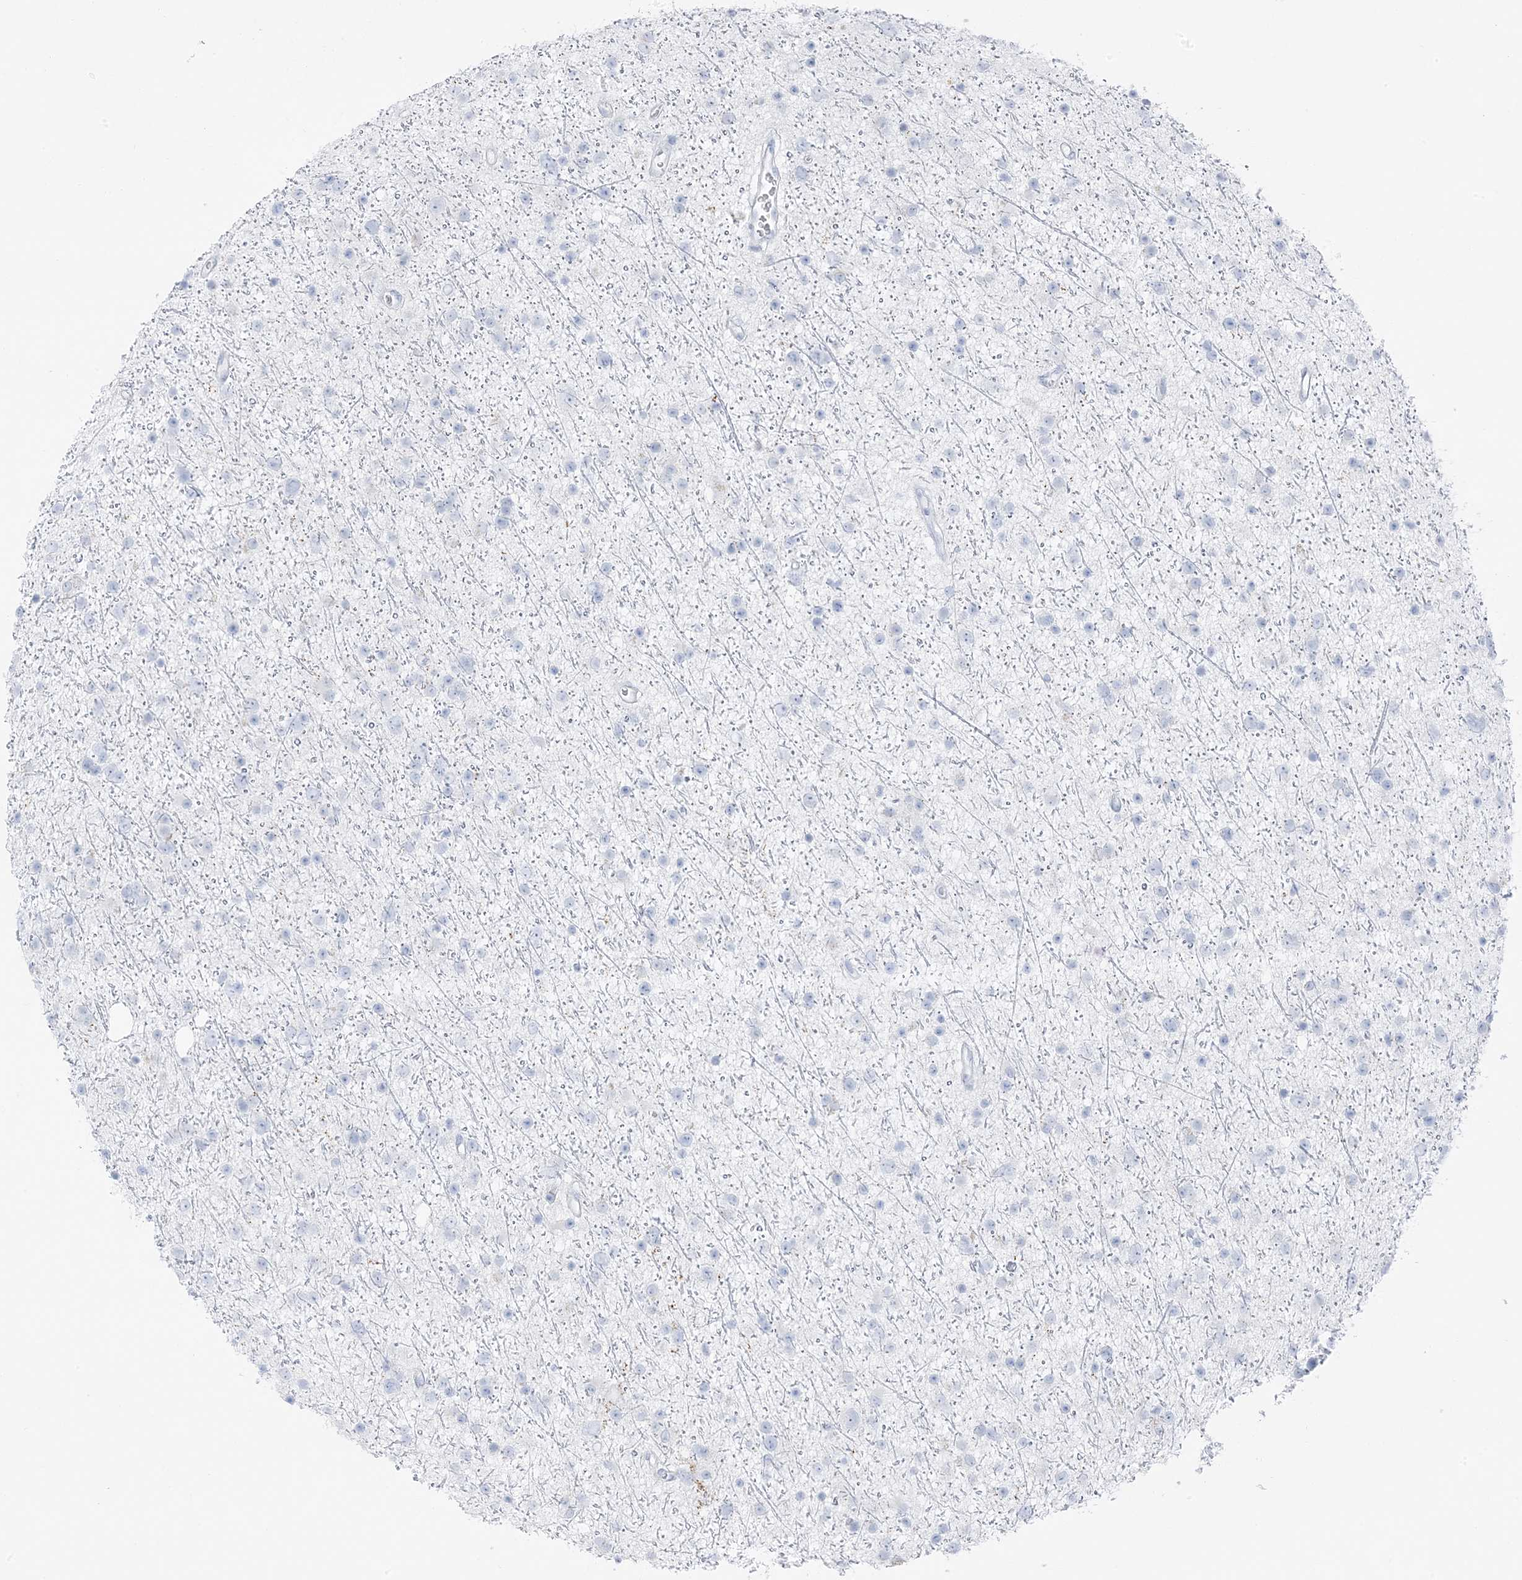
{"staining": {"intensity": "negative", "quantity": "none", "location": "none"}, "tissue": "glioma", "cell_type": "Tumor cells", "image_type": "cancer", "snomed": [{"axis": "morphology", "description": "Glioma, malignant, Low grade"}, {"axis": "topography", "description": "Cerebral cortex"}], "caption": "Immunohistochemistry micrograph of human malignant glioma (low-grade) stained for a protein (brown), which reveals no positivity in tumor cells. (DAB immunohistochemistry (IHC) visualized using brightfield microscopy, high magnification).", "gene": "ZFP64", "patient": {"sex": "female", "age": 39}}